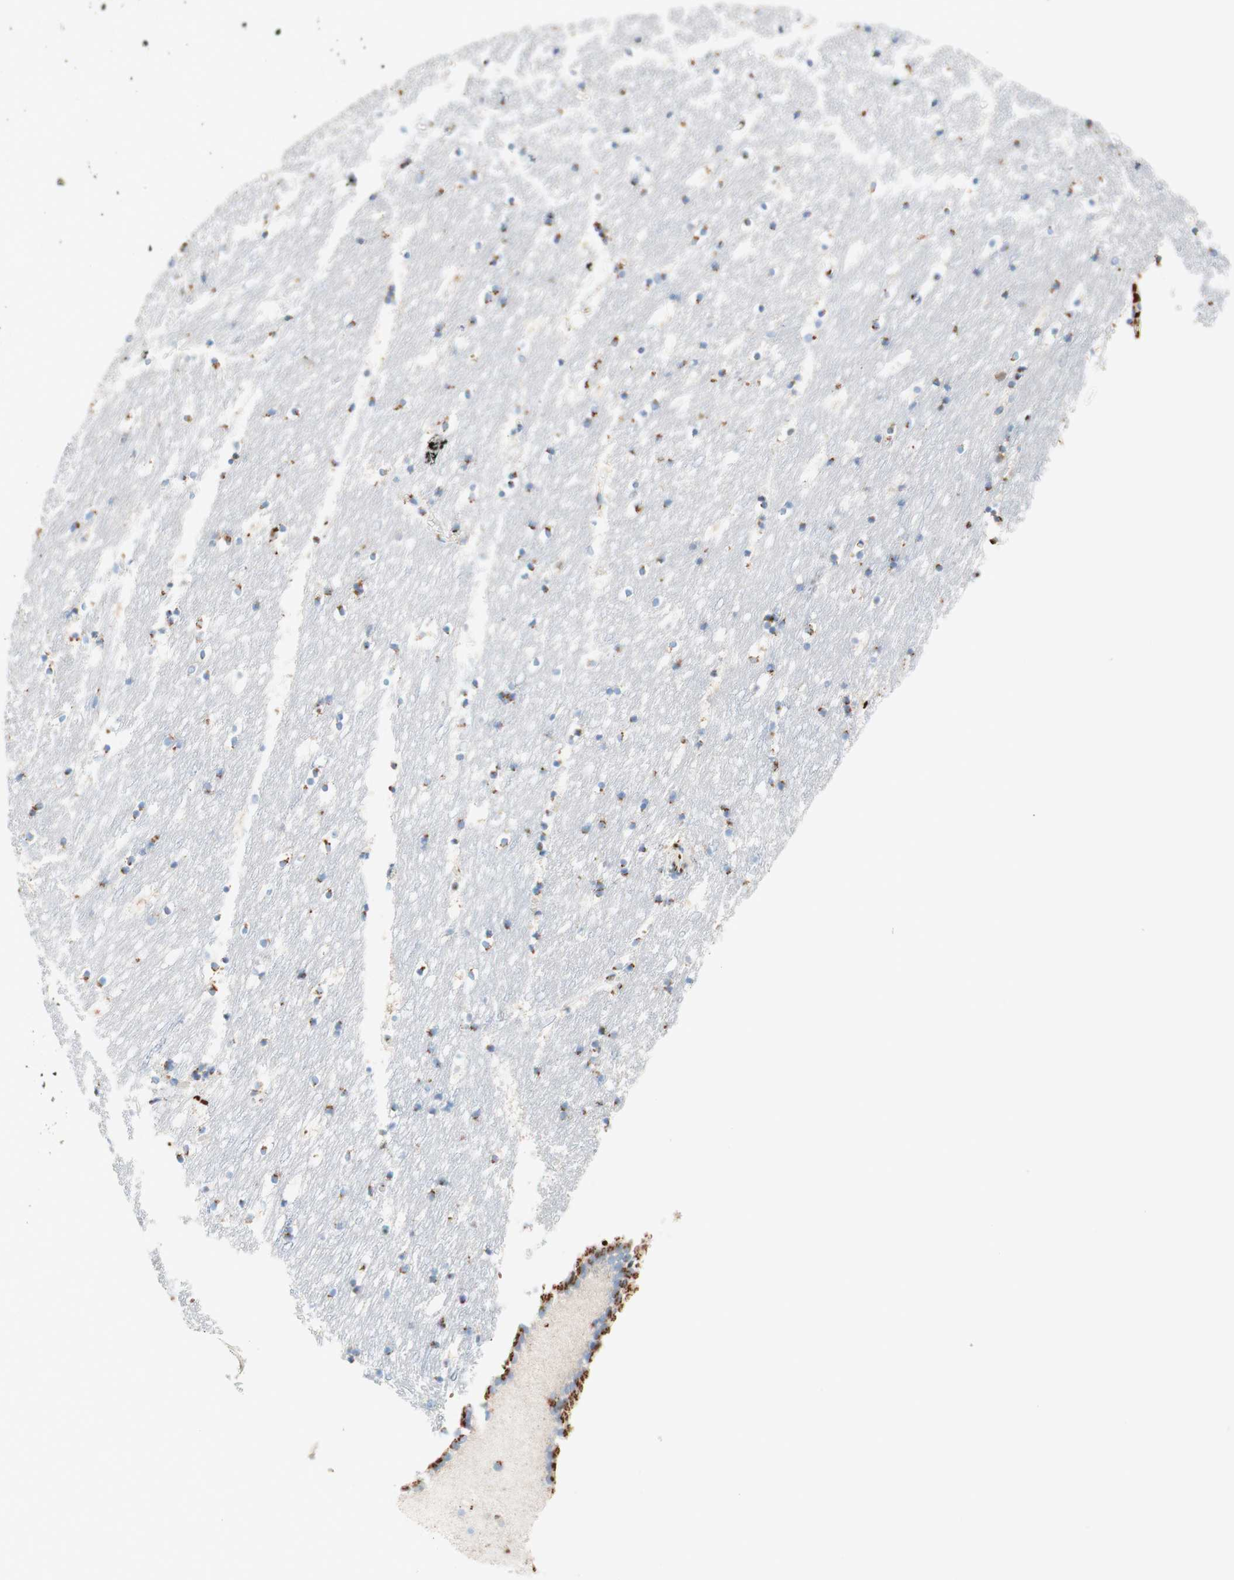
{"staining": {"intensity": "moderate", "quantity": "25%-75%", "location": "cytoplasmic/membranous"}, "tissue": "caudate", "cell_type": "Glial cells", "image_type": "normal", "snomed": [{"axis": "morphology", "description": "Normal tissue, NOS"}, {"axis": "topography", "description": "Lateral ventricle wall"}], "caption": "A brown stain shows moderate cytoplasmic/membranous positivity of a protein in glial cells of normal human caudate. (brown staining indicates protein expression, while blue staining denotes nuclei).", "gene": "GOLGB1", "patient": {"sex": "male", "age": 45}}